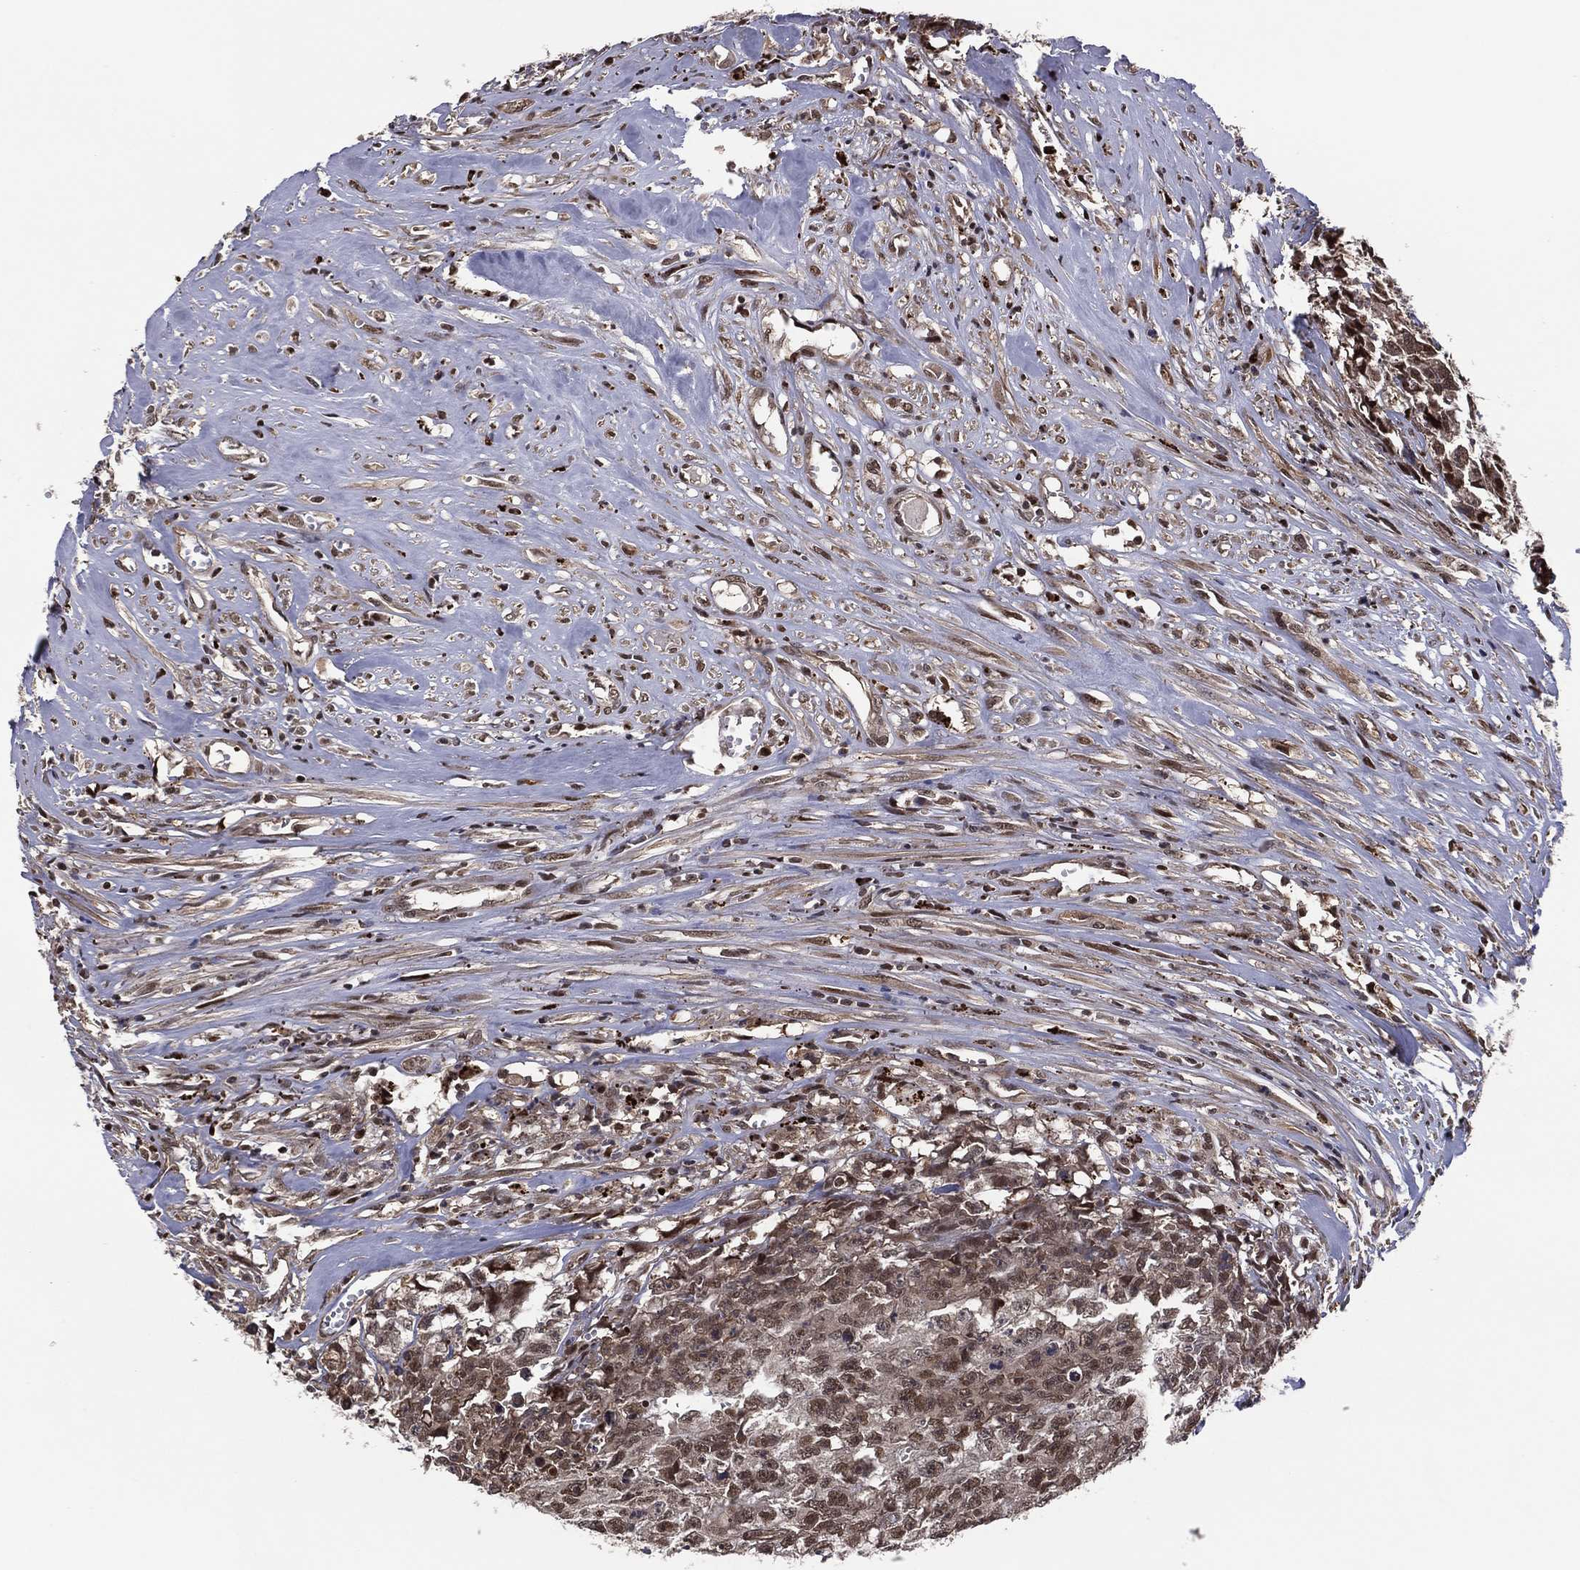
{"staining": {"intensity": "weak", "quantity": "<25%", "location": "cytoplasmic/membranous,nuclear"}, "tissue": "testis cancer", "cell_type": "Tumor cells", "image_type": "cancer", "snomed": [{"axis": "morphology", "description": "Carcinoma, Embryonal, NOS"}, {"axis": "morphology", "description": "Teratoma, malignant, NOS"}, {"axis": "topography", "description": "Testis"}], "caption": "Micrograph shows no protein expression in tumor cells of testis cancer (embryonal carcinoma) tissue. (Brightfield microscopy of DAB (3,3'-diaminobenzidine) IHC at high magnification).", "gene": "ICOSLG", "patient": {"sex": "male", "age": 24}}